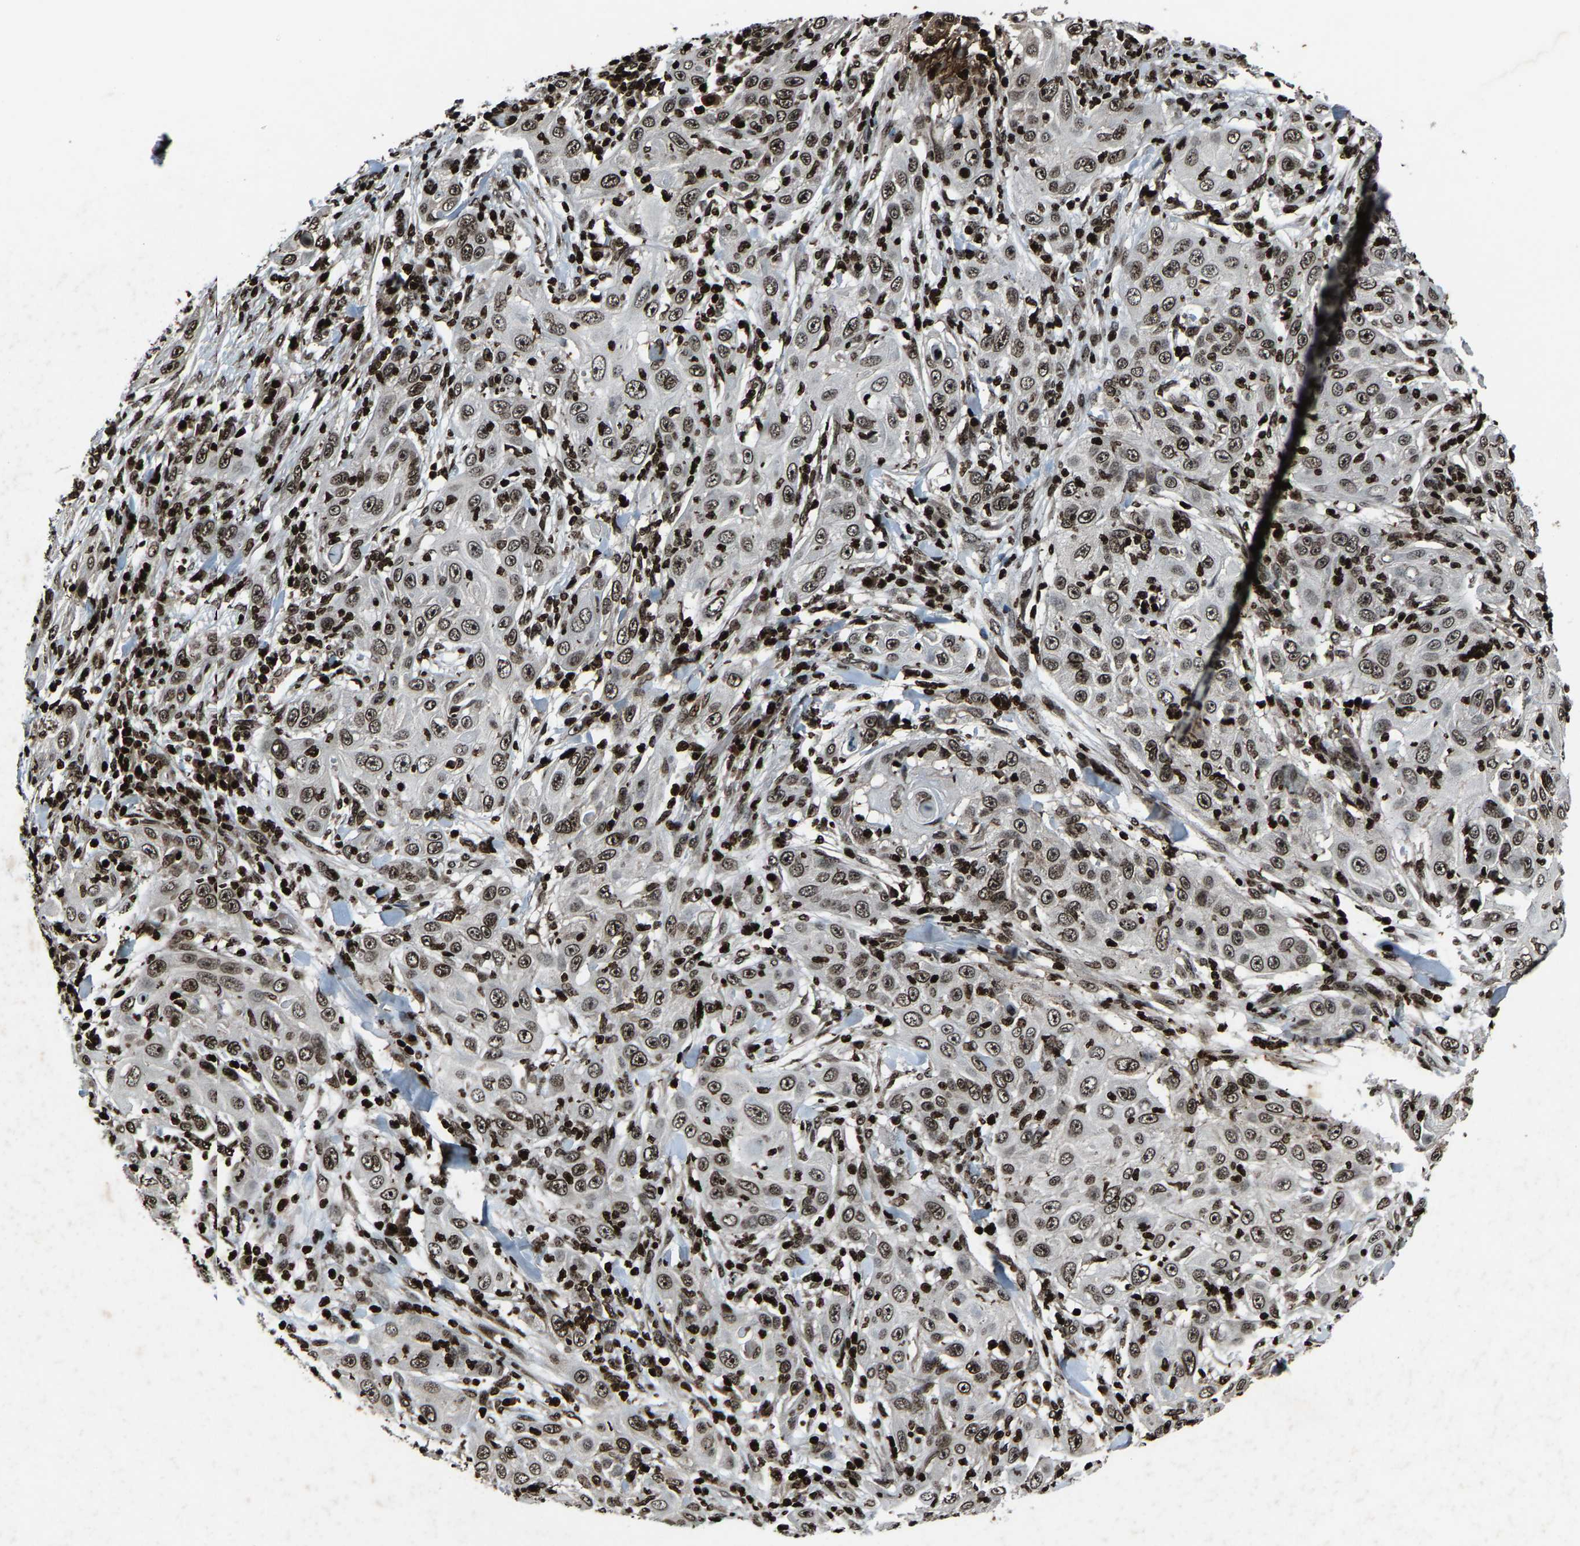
{"staining": {"intensity": "moderate", "quantity": ">75%", "location": "nuclear"}, "tissue": "skin cancer", "cell_type": "Tumor cells", "image_type": "cancer", "snomed": [{"axis": "morphology", "description": "Squamous cell carcinoma, NOS"}, {"axis": "topography", "description": "Skin"}], "caption": "Protein expression analysis of human skin cancer reveals moderate nuclear staining in approximately >75% of tumor cells.", "gene": "H4C1", "patient": {"sex": "female", "age": 88}}